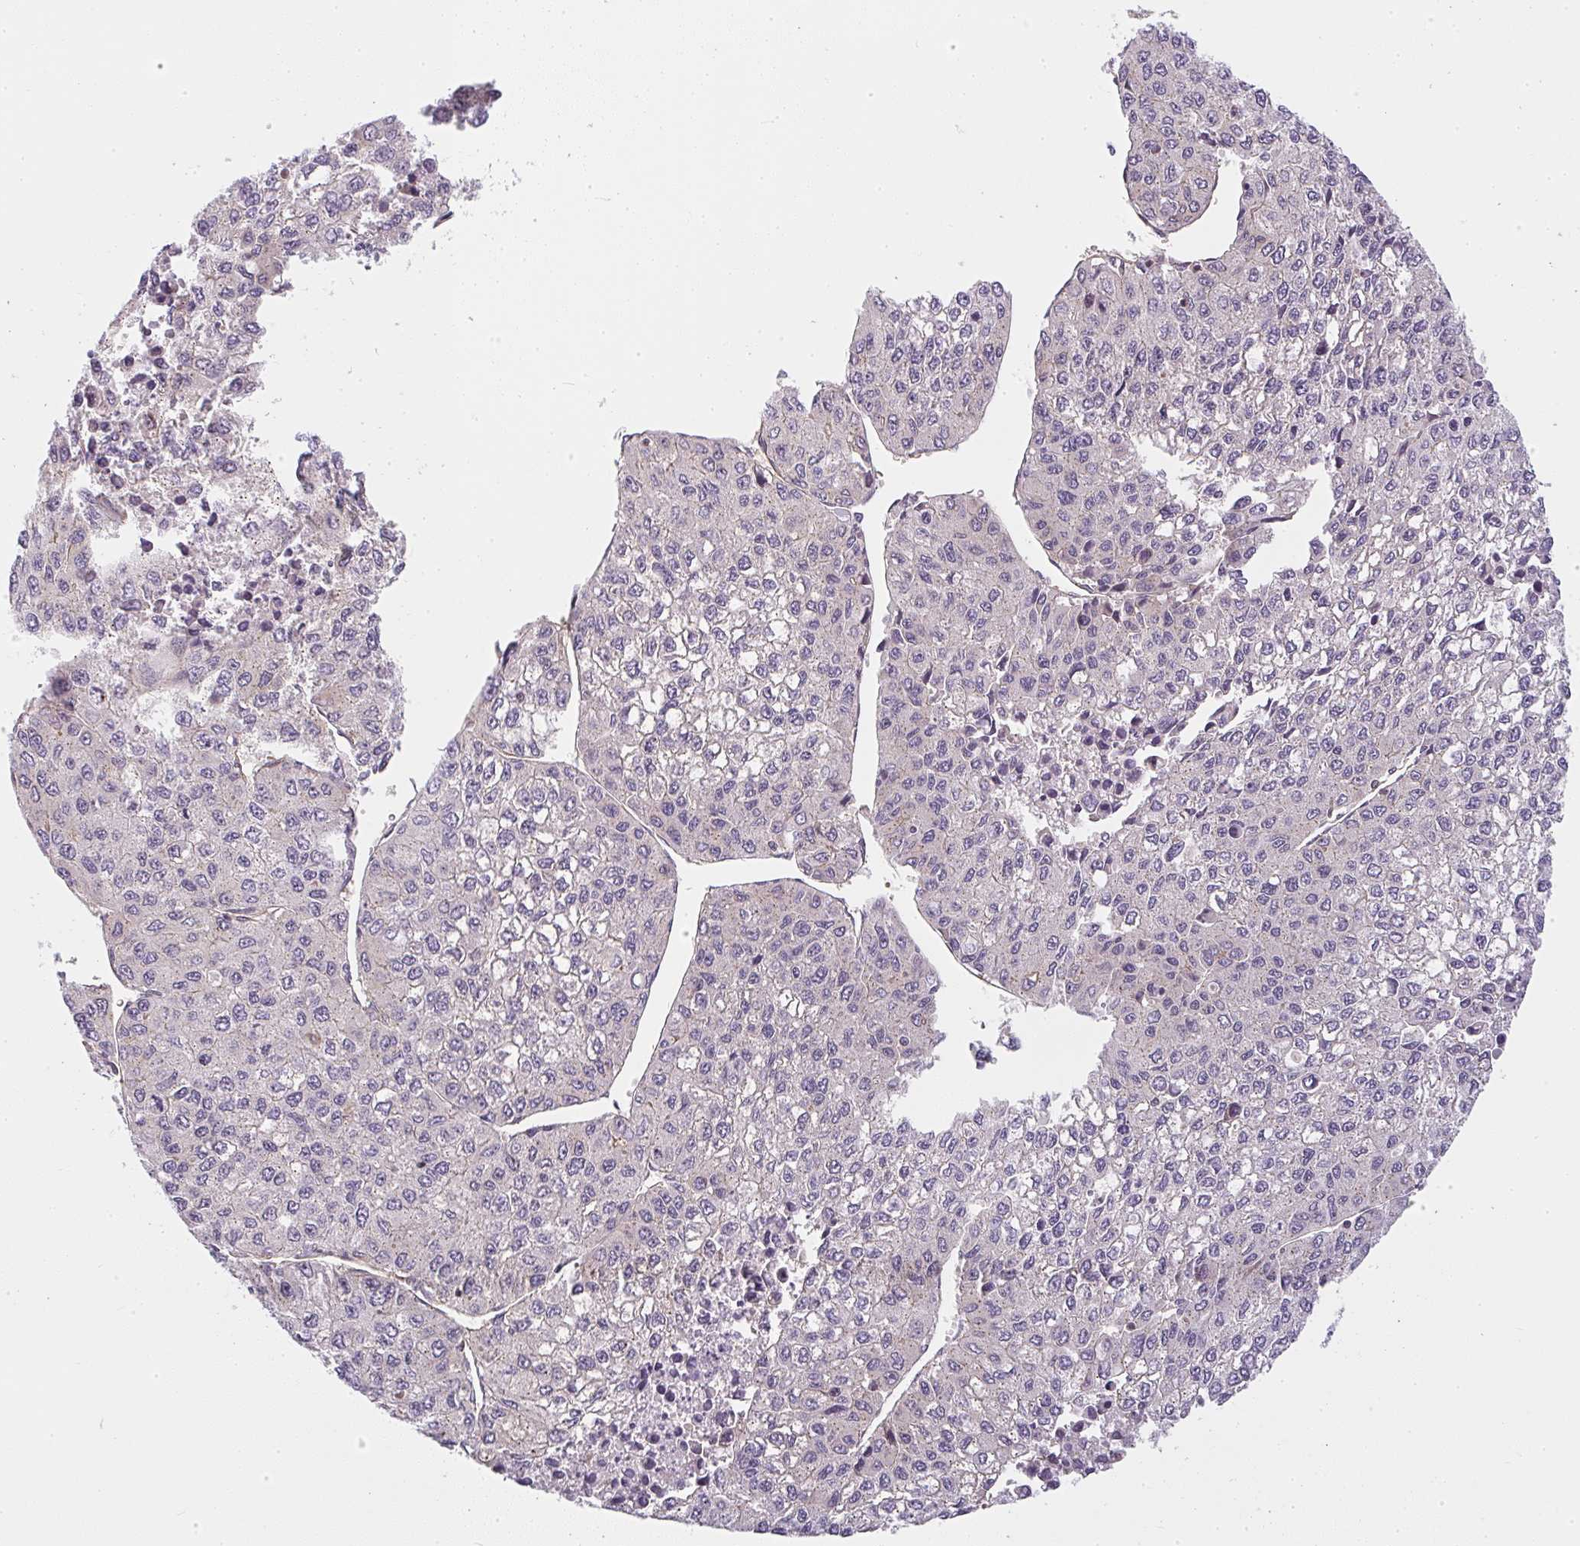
{"staining": {"intensity": "negative", "quantity": "none", "location": "none"}, "tissue": "liver cancer", "cell_type": "Tumor cells", "image_type": "cancer", "snomed": [{"axis": "morphology", "description": "Carcinoma, Hepatocellular, NOS"}, {"axis": "topography", "description": "Liver"}], "caption": "Immunohistochemistry of human liver cancer (hepatocellular carcinoma) displays no positivity in tumor cells.", "gene": "SULF1", "patient": {"sex": "female", "age": 66}}